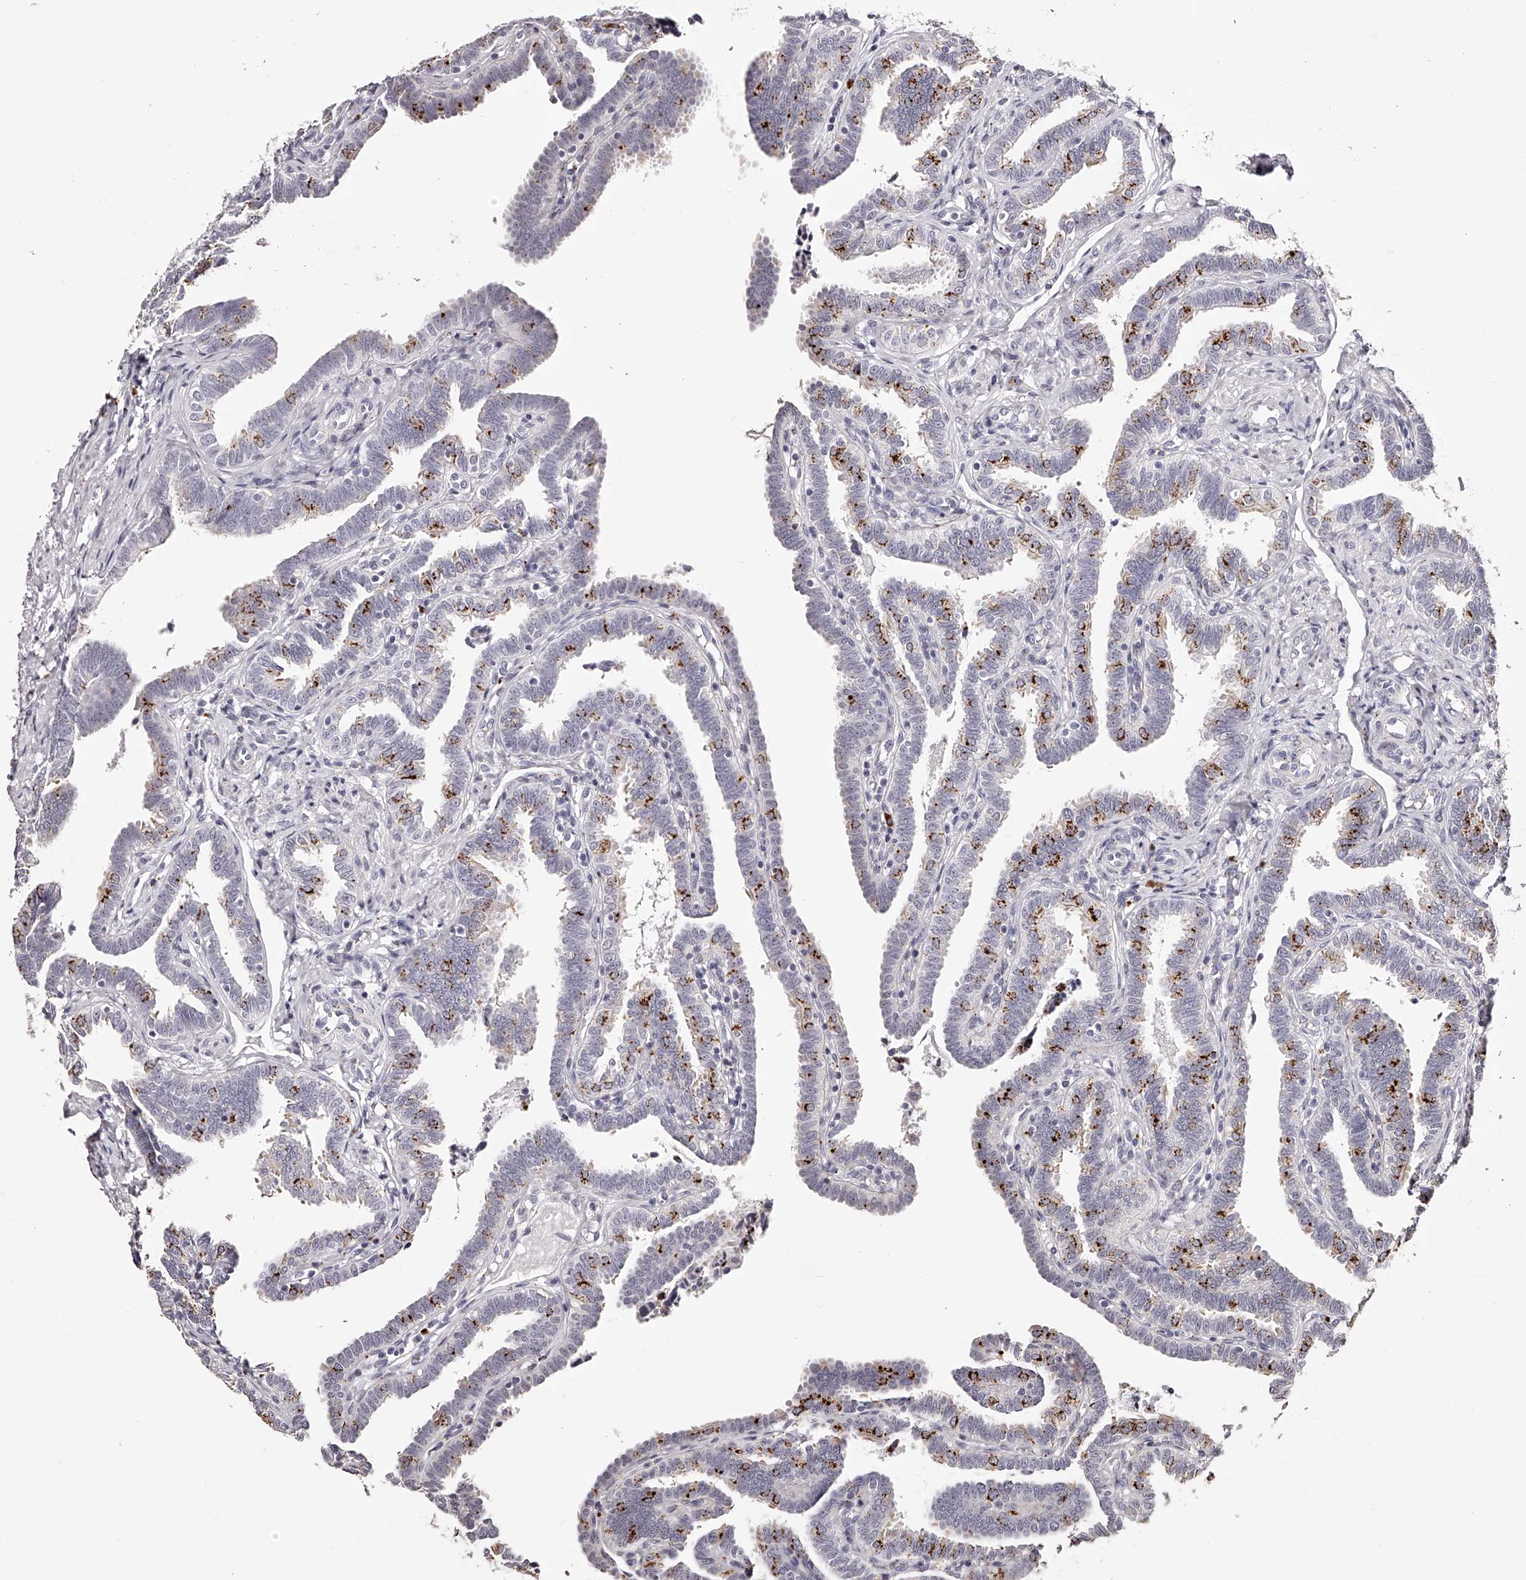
{"staining": {"intensity": "moderate", "quantity": "25%-75%", "location": "cytoplasmic/membranous"}, "tissue": "fallopian tube", "cell_type": "Glandular cells", "image_type": "normal", "snomed": [{"axis": "morphology", "description": "Normal tissue, NOS"}, {"axis": "topography", "description": "Fallopian tube"}], "caption": "Fallopian tube stained for a protein (brown) shows moderate cytoplasmic/membranous positive positivity in about 25%-75% of glandular cells.", "gene": "SLC35D3", "patient": {"sex": "female", "age": 39}}